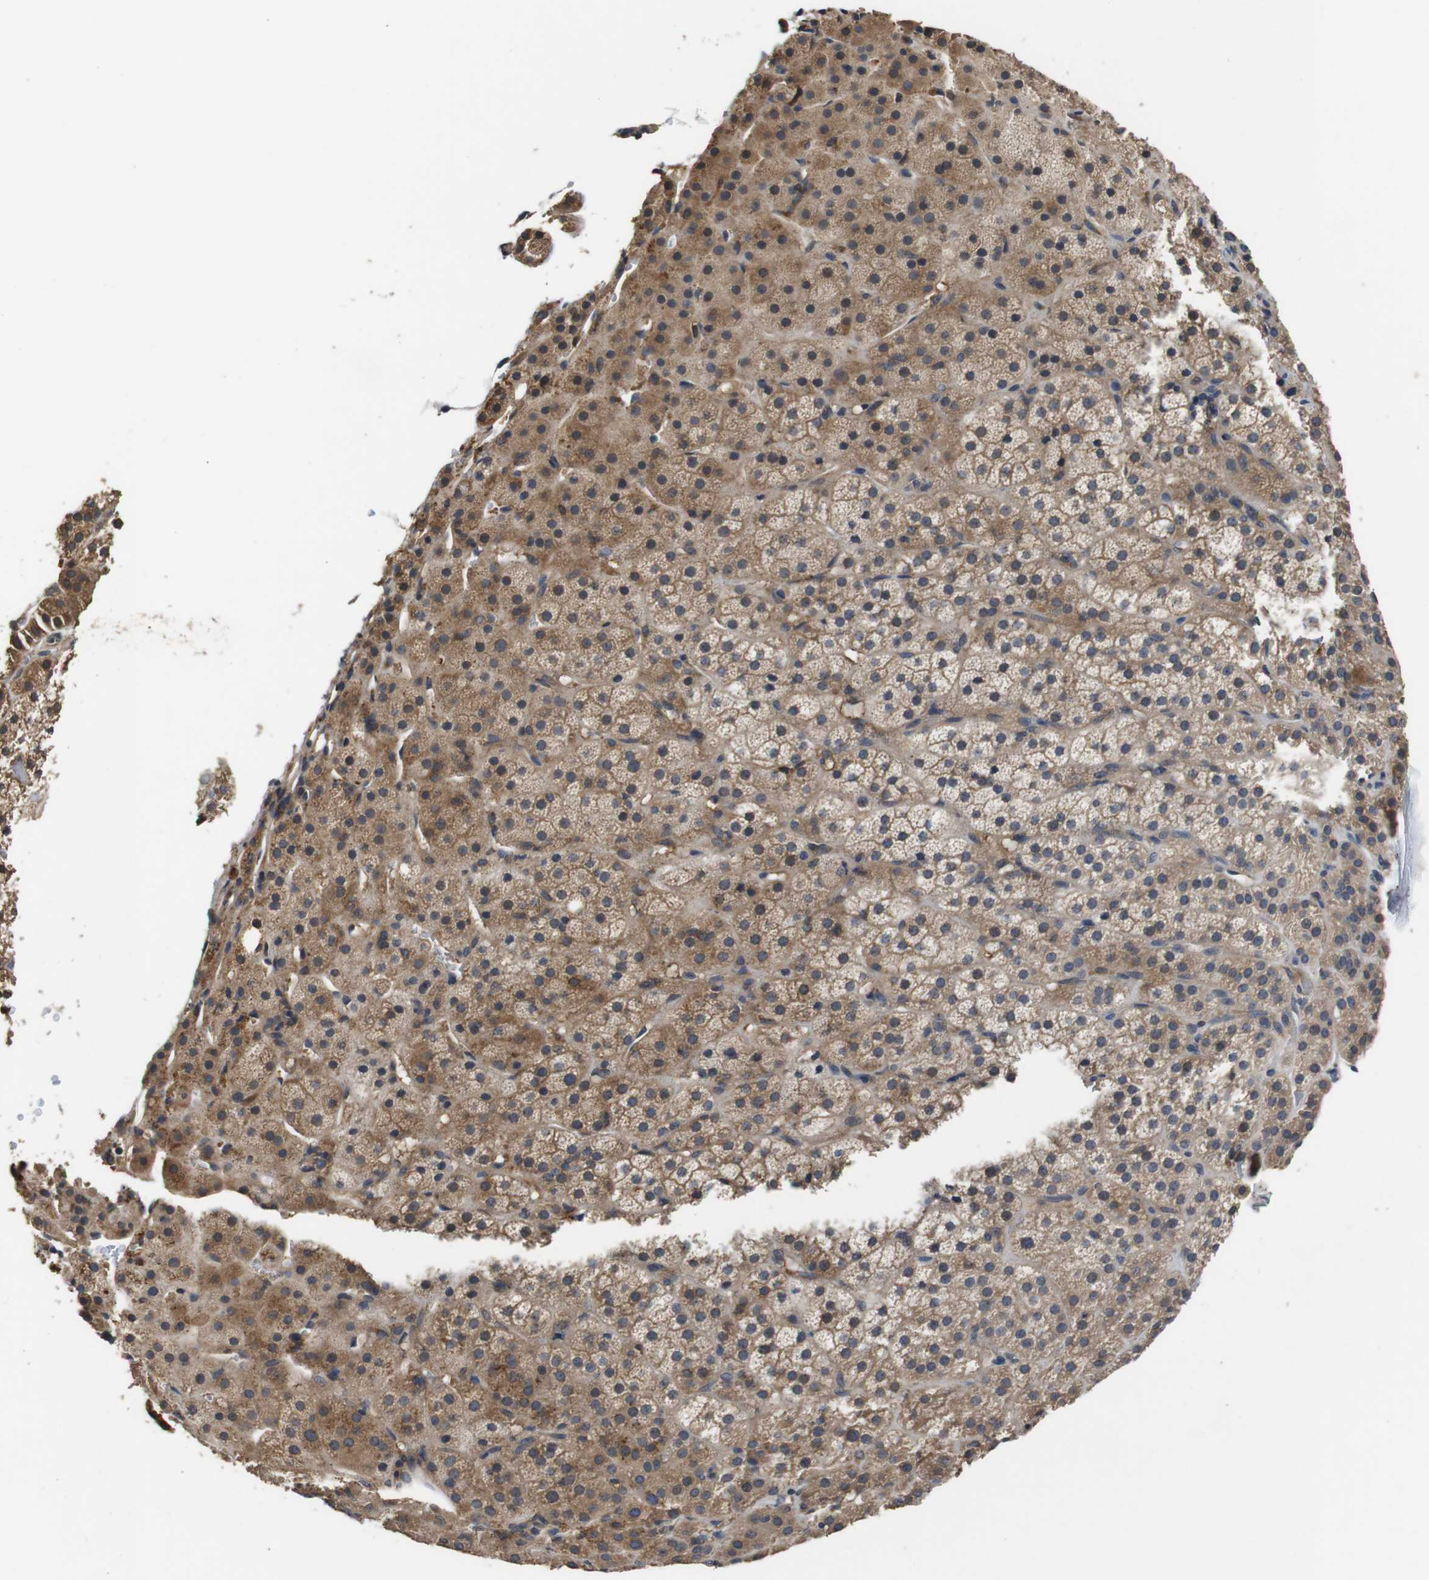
{"staining": {"intensity": "moderate", "quantity": ">75%", "location": "cytoplasmic/membranous"}, "tissue": "adrenal gland", "cell_type": "Glandular cells", "image_type": "normal", "snomed": [{"axis": "morphology", "description": "Normal tissue, NOS"}, {"axis": "topography", "description": "Adrenal gland"}], "caption": "DAB (3,3'-diaminobenzidine) immunohistochemical staining of unremarkable adrenal gland exhibits moderate cytoplasmic/membranous protein positivity in about >75% of glandular cells.", "gene": "ARHGAP24", "patient": {"sex": "female", "age": 57}}